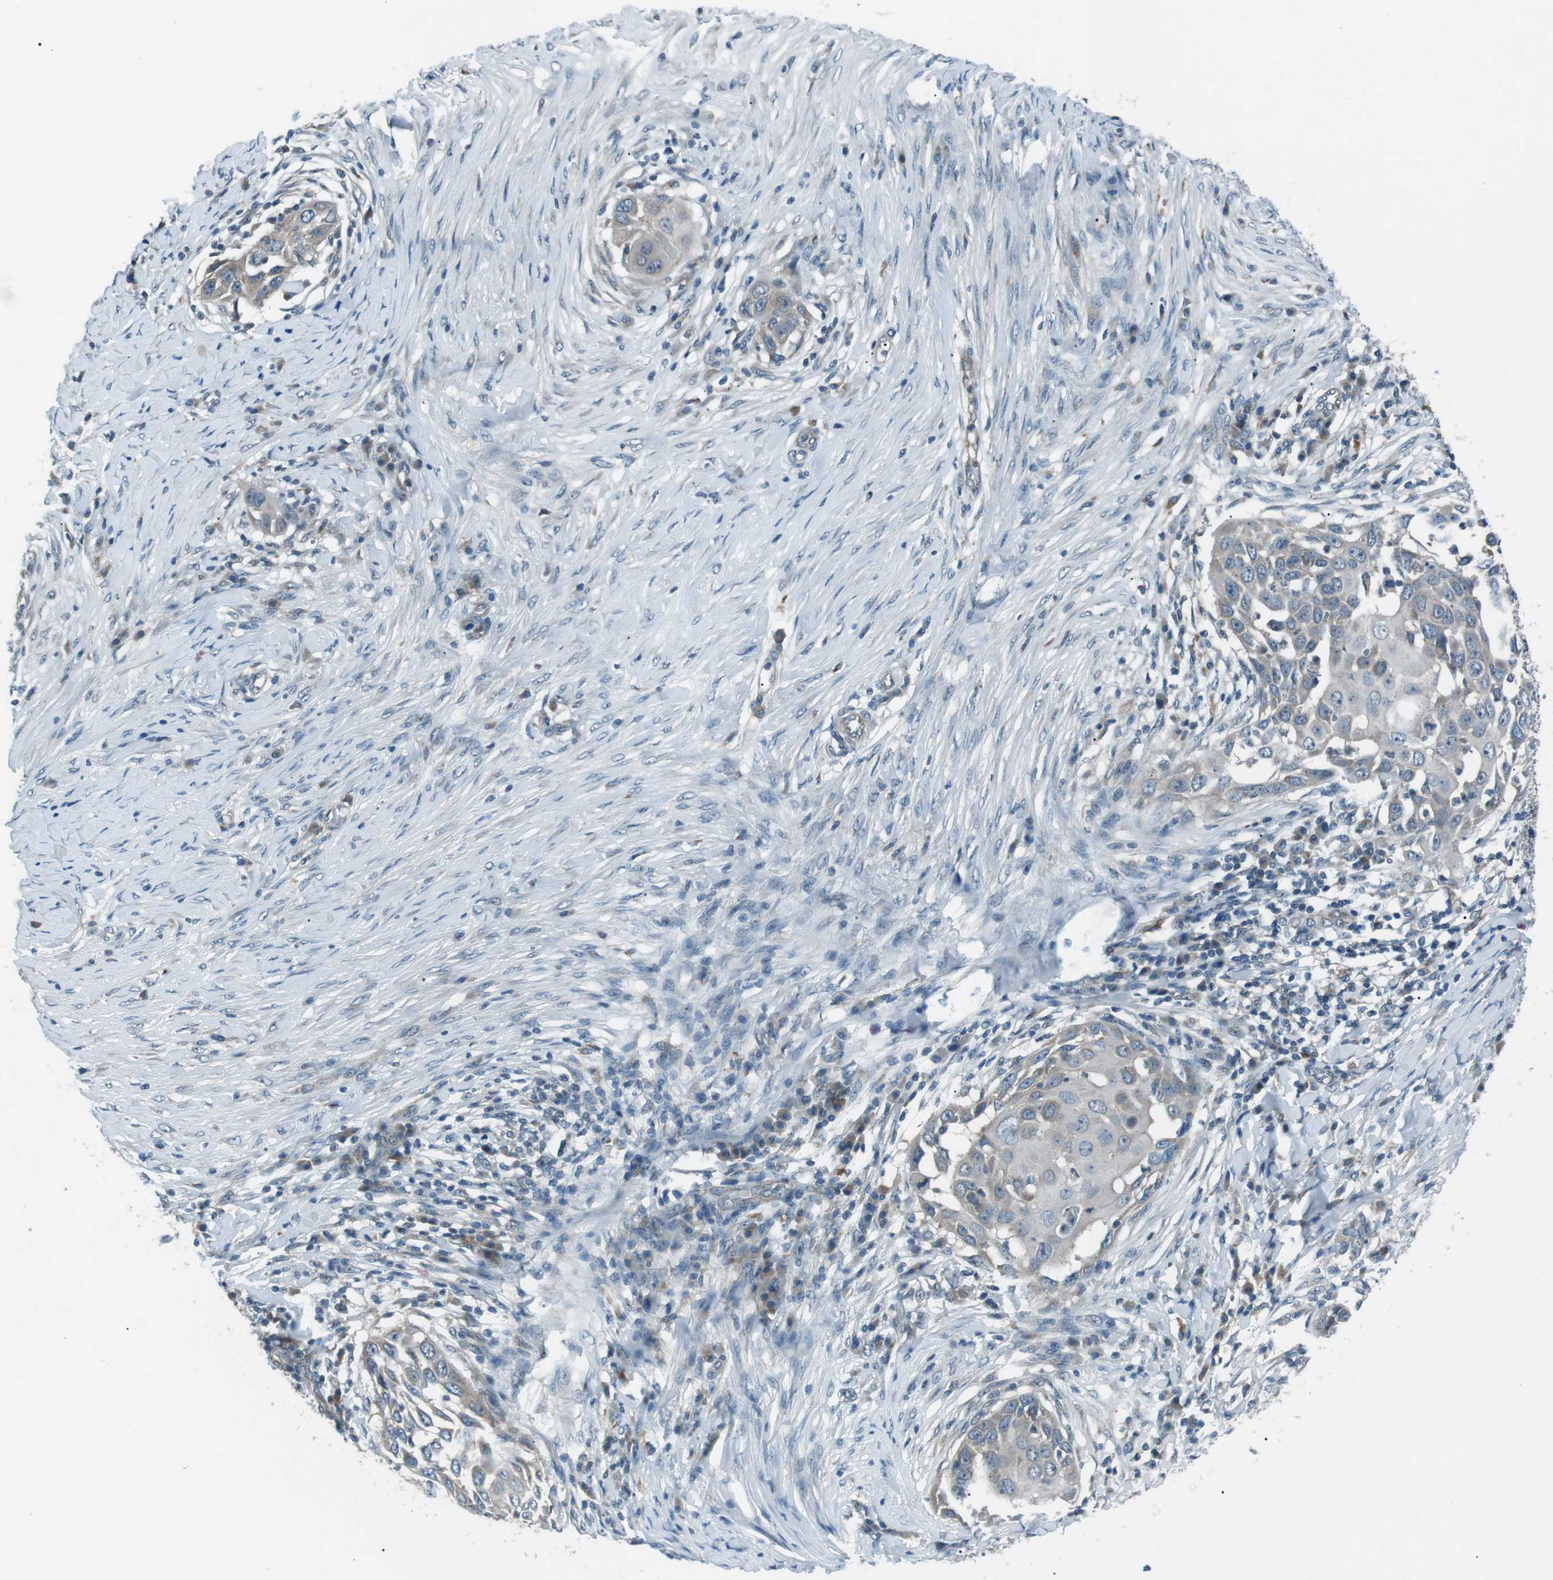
{"staining": {"intensity": "negative", "quantity": "none", "location": "none"}, "tissue": "skin cancer", "cell_type": "Tumor cells", "image_type": "cancer", "snomed": [{"axis": "morphology", "description": "Squamous cell carcinoma, NOS"}, {"axis": "topography", "description": "Skin"}], "caption": "Immunohistochemistry of human squamous cell carcinoma (skin) exhibits no staining in tumor cells. (DAB (3,3'-diaminobenzidine) immunohistochemistry (IHC) with hematoxylin counter stain).", "gene": "LRIG2", "patient": {"sex": "female", "age": 44}}